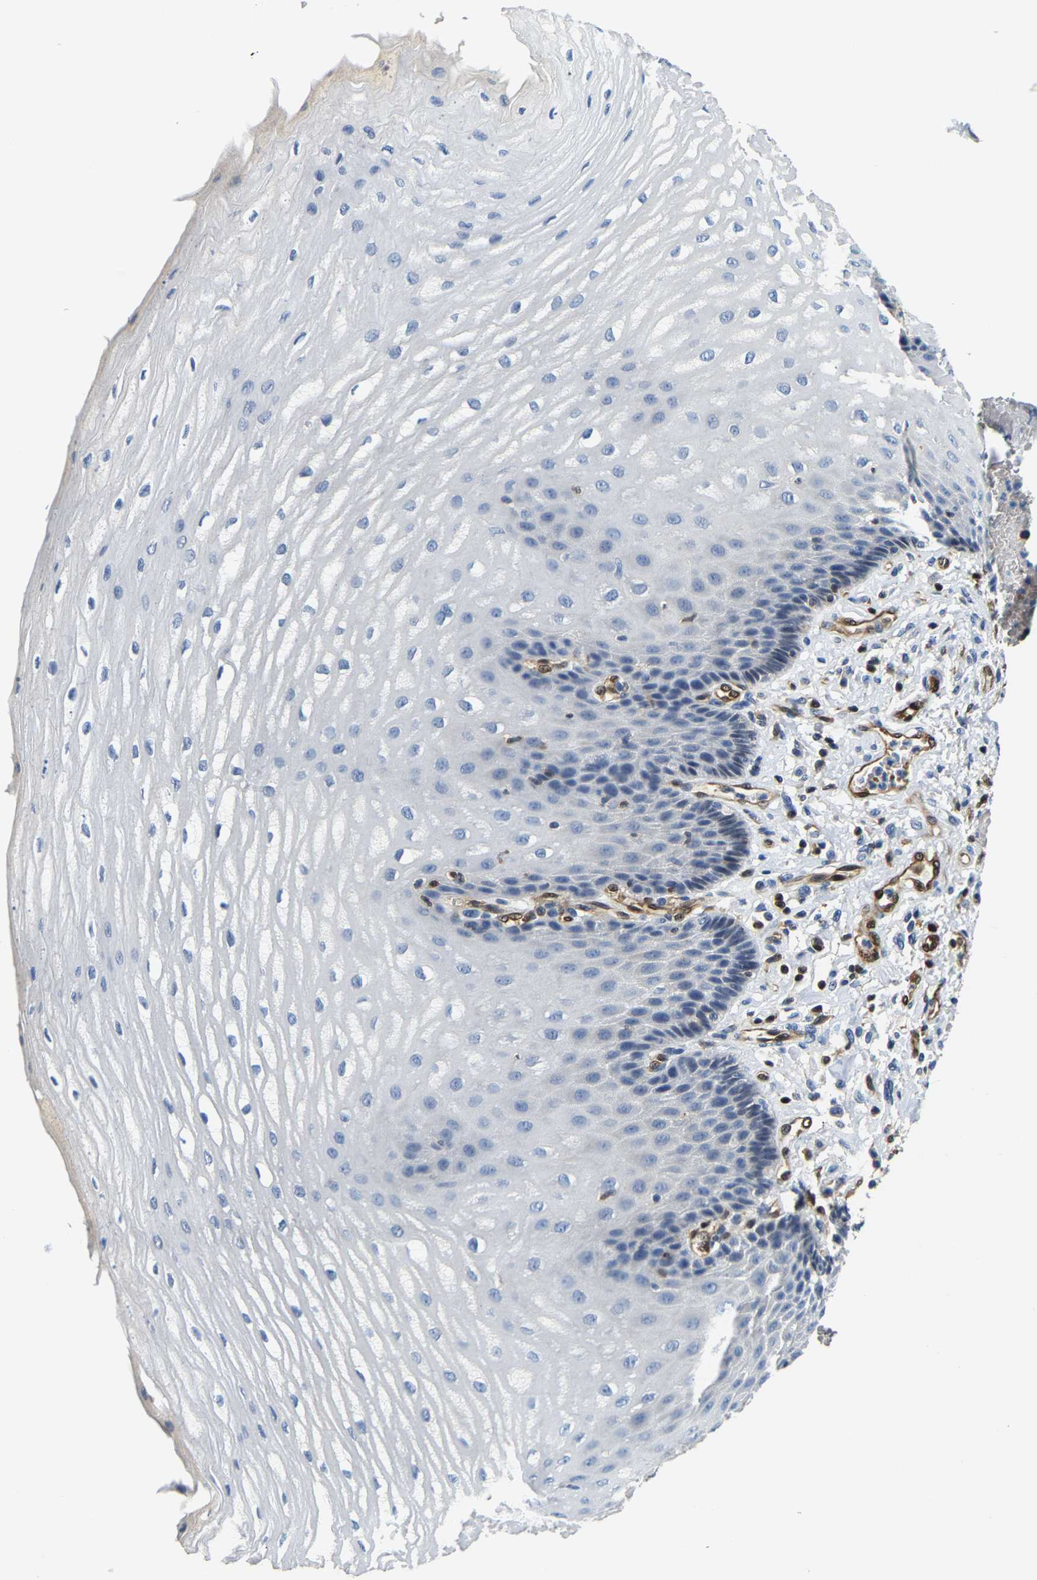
{"staining": {"intensity": "negative", "quantity": "none", "location": "none"}, "tissue": "esophagus", "cell_type": "Squamous epithelial cells", "image_type": "normal", "snomed": [{"axis": "morphology", "description": "Normal tissue, NOS"}, {"axis": "topography", "description": "Esophagus"}], "caption": "Immunohistochemistry histopathology image of unremarkable esophagus: human esophagus stained with DAB (3,3'-diaminobenzidine) reveals no significant protein staining in squamous epithelial cells.", "gene": "GIMAP7", "patient": {"sex": "male", "age": 54}}